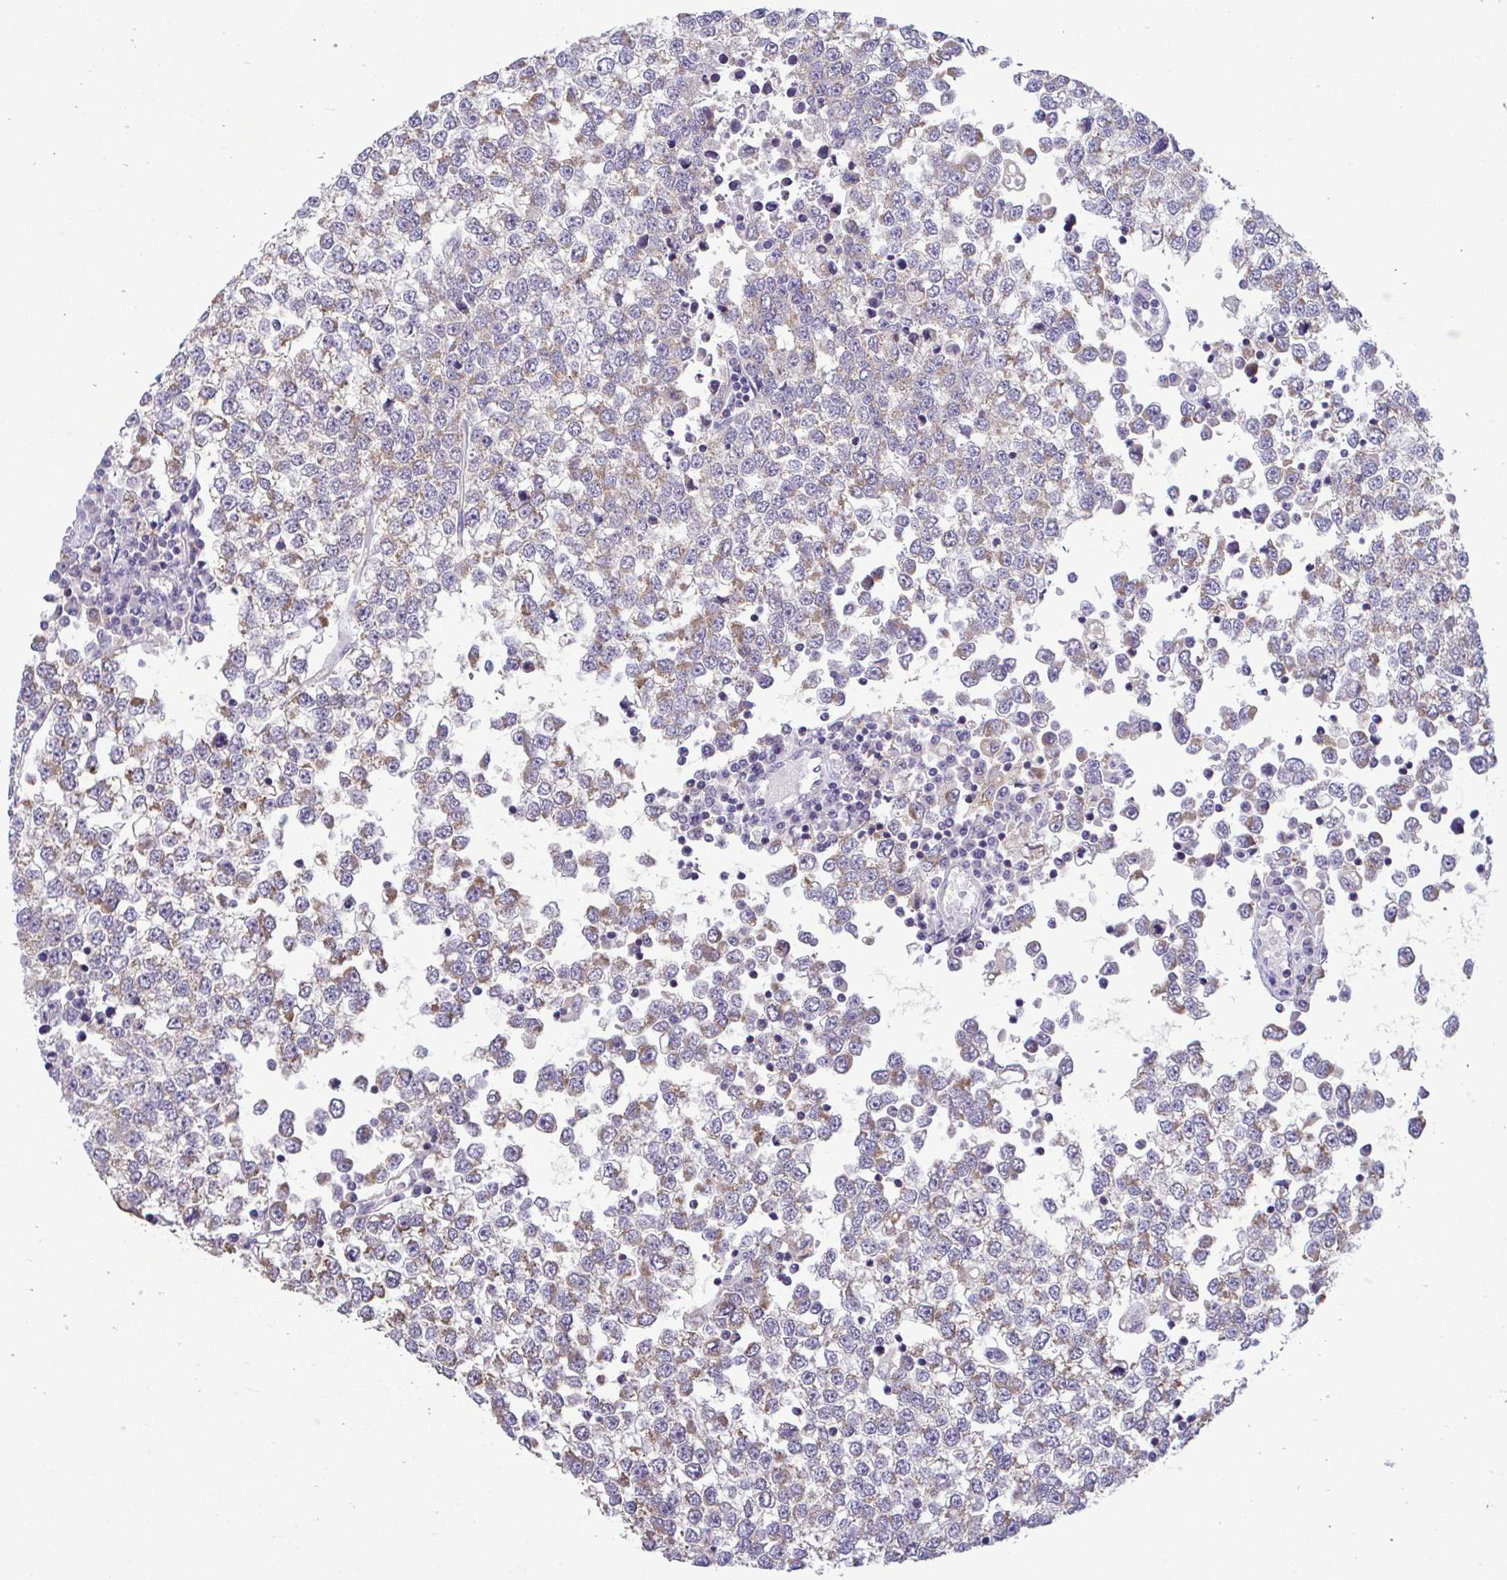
{"staining": {"intensity": "moderate", "quantity": "25%-75%", "location": "cytoplasmic/membranous"}, "tissue": "testis cancer", "cell_type": "Tumor cells", "image_type": "cancer", "snomed": [{"axis": "morphology", "description": "Seminoma, NOS"}, {"axis": "topography", "description": "Testis"}], "caption": "A brown stain highlights moderate cytoplasmic/membranous staining of a protein in seminoma (testis) tumor cells.", "gene": "SARS2", "patient": {"sex": "male", "age": 65}}